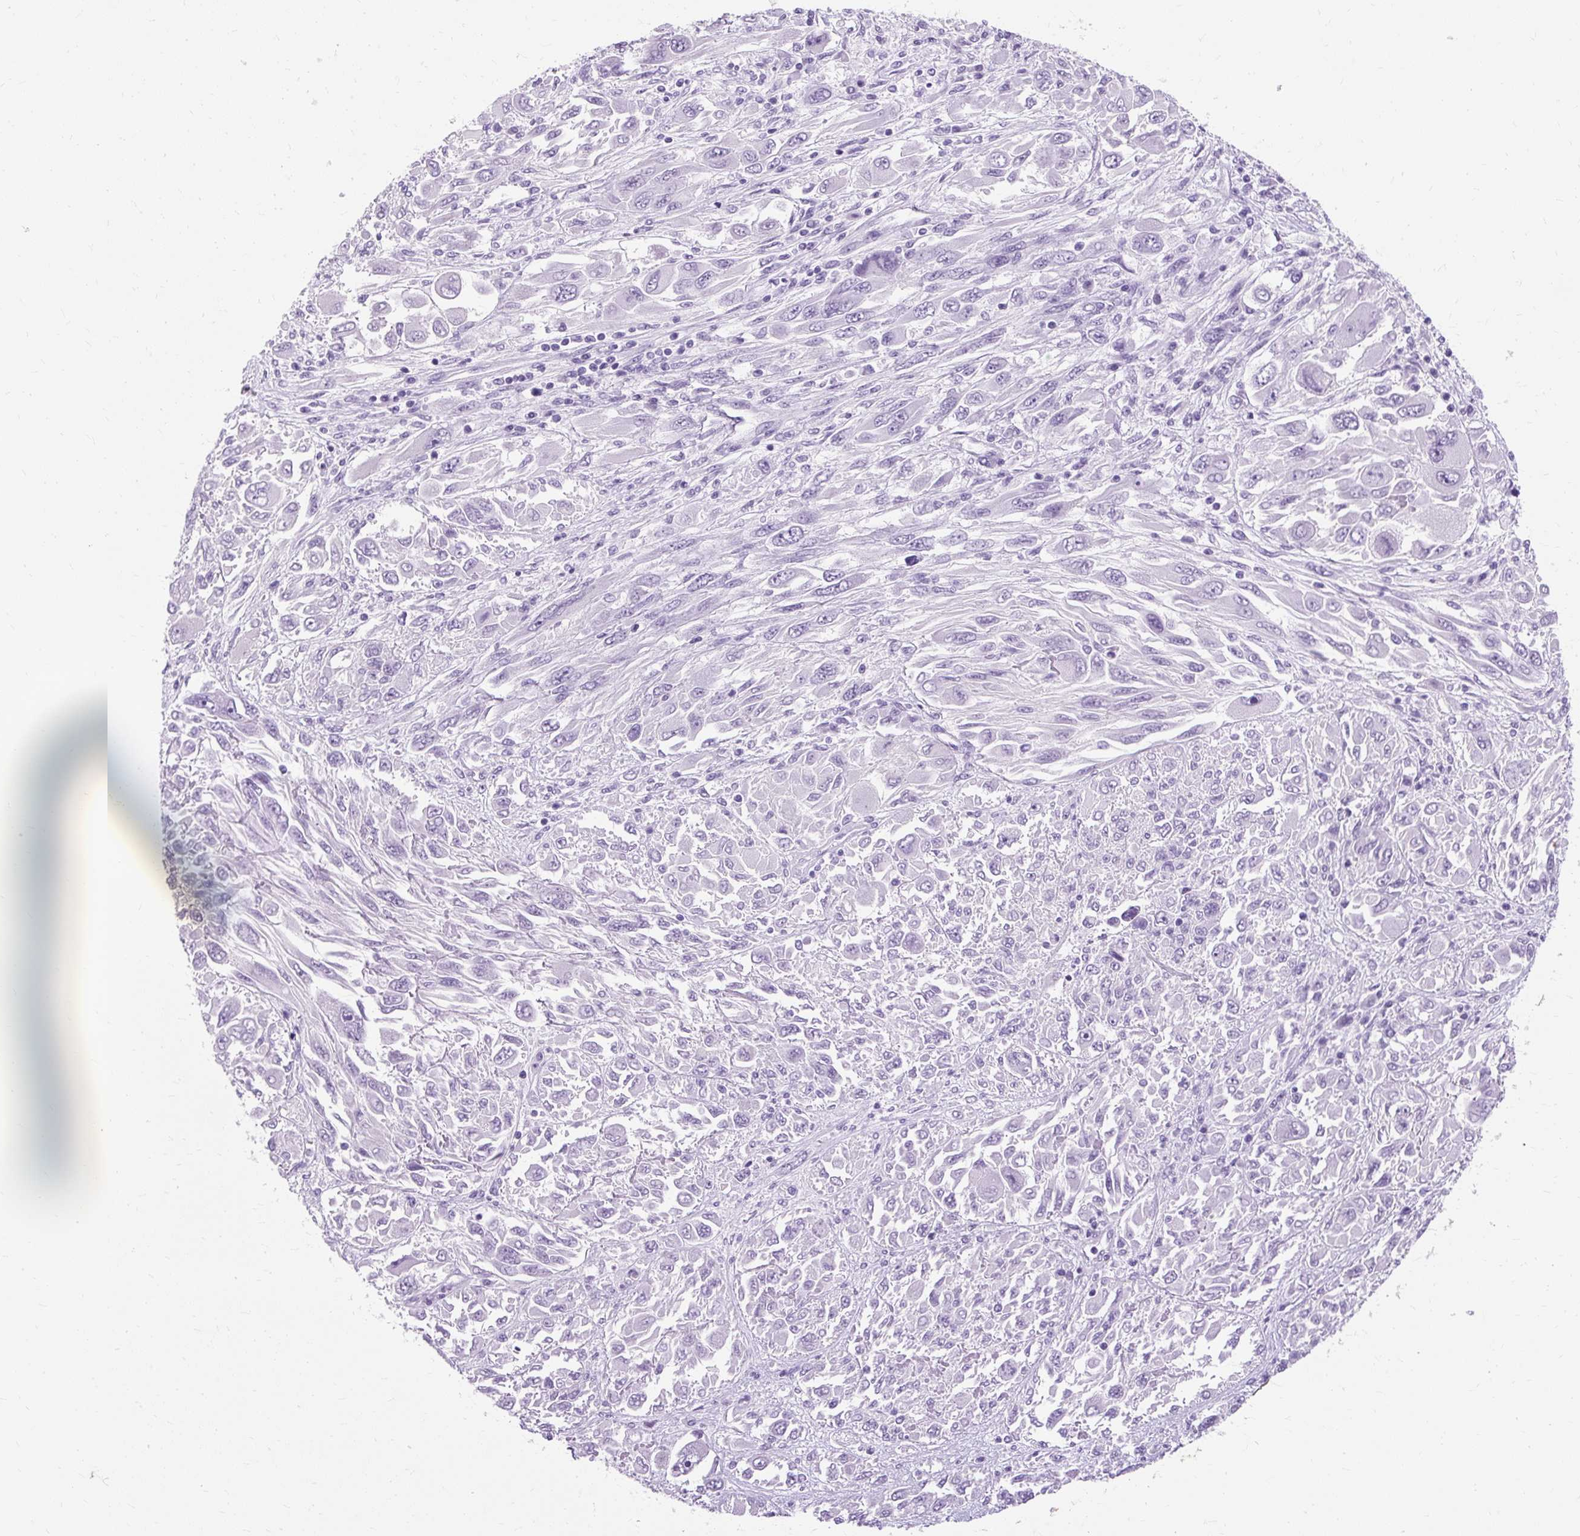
{"staining": {"intensity": "negative", "quantity": "none", "location": "none"}, "tissue": "melanoma", "cell_type": "Tumor cells", "image_type": "cancer", "snomed": [{"axis": "morphology", "description": "Malignant melanoma, NOS"}, {"axis": "topography", "description": "Skin"}], "caption": "DAB (3,3'-diaminobenzidine) immunohistochemical staining of melanoma shows no significant expression in tumor cells. Nuclei are stained in blue.", "gene": "TMEM89", "patient": {"sex": "female", "age": 91}}